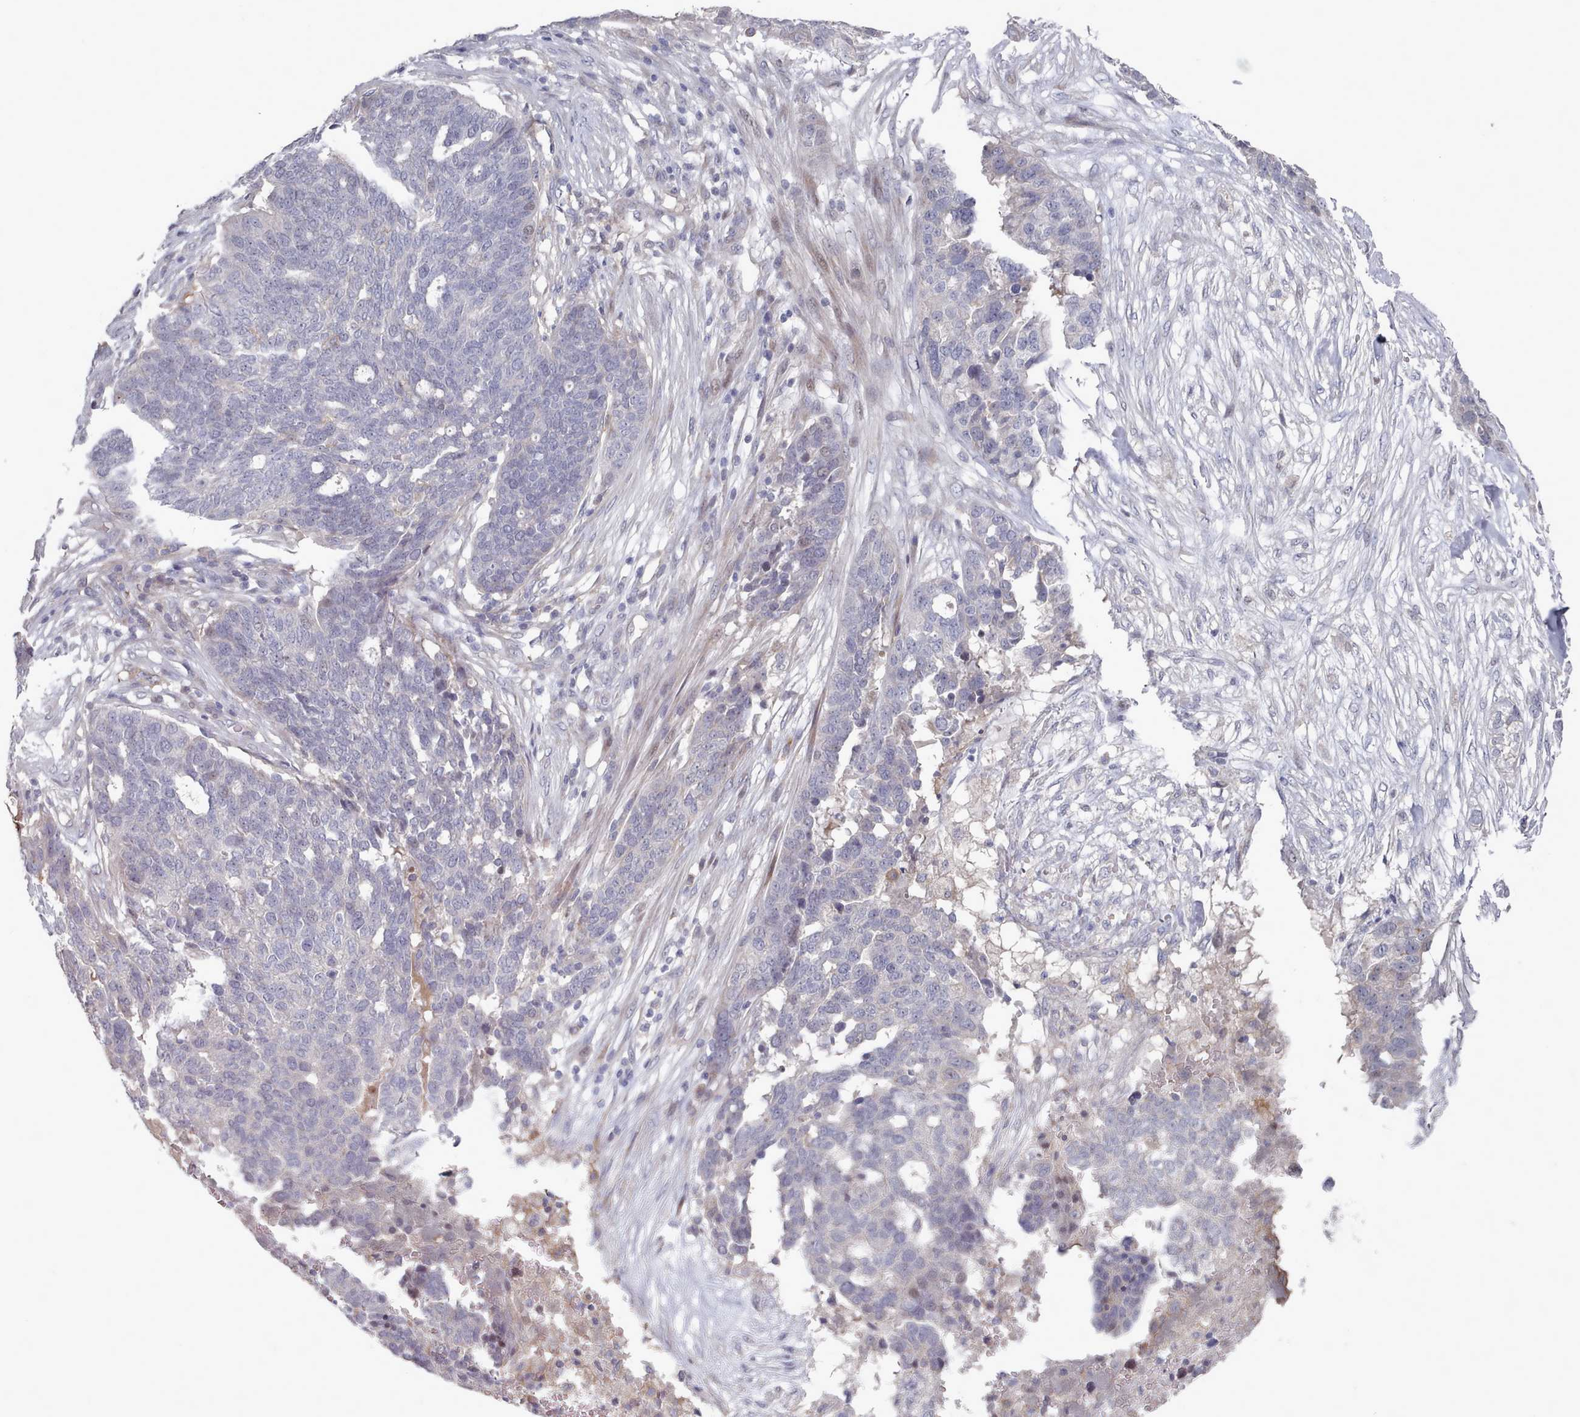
{"staining": {"intensity": "negative", "quantity": "none", "location": "none"}, "tissue": "ovarian cancer", "cell_type": "Tumor cells", "image_type": "cancer", "snomed": [{"axis": "morphology", "description": "Cystadenocarcinoma, serous, NOS"}, {"axis": "topography", "description": "Ovary"}], "caption": "Immunohistochemical staining of human ovarian serous cystadenocarcinoma demonstrates no significant staining in tumor cells.", "gene": "COL8A2", "patient": {"sex": "female", "age": 59}}